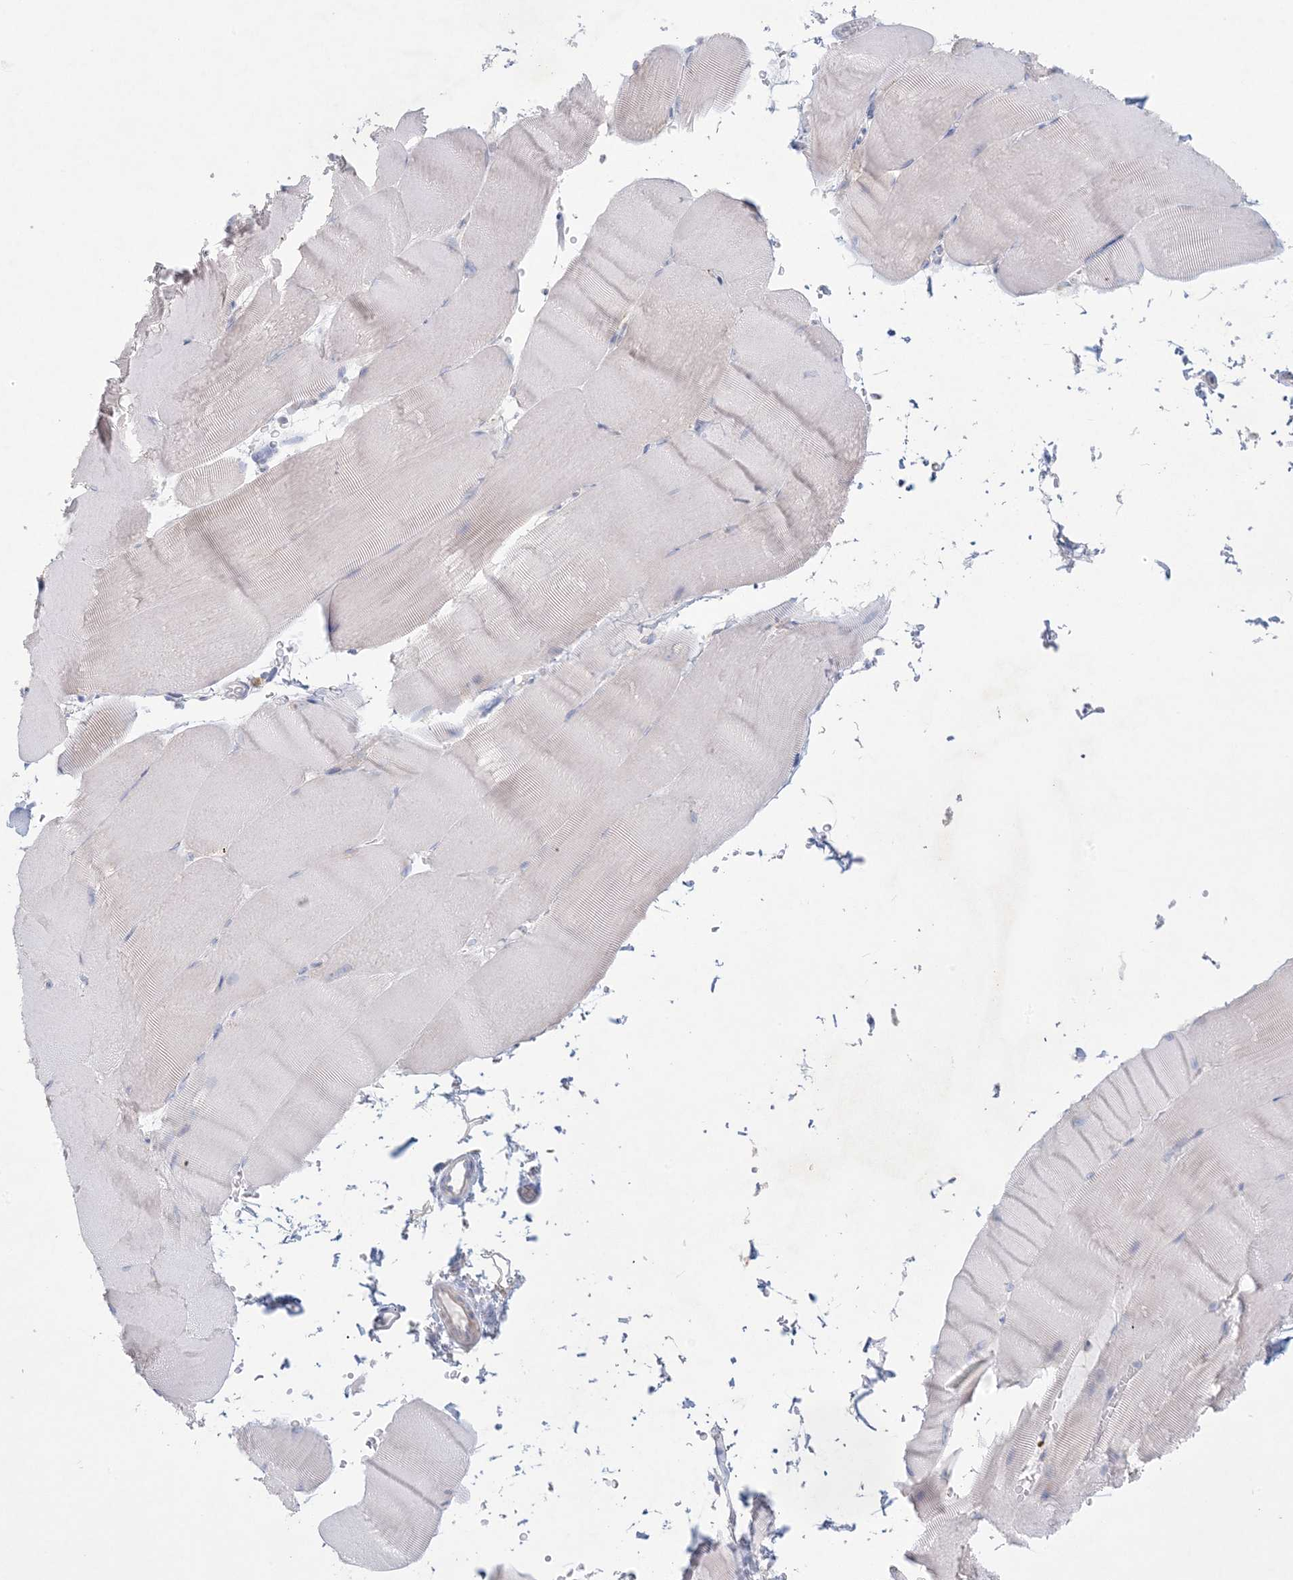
{"staining": {"intensity": "negative", "quantity": "none", "location": "none"}, "tissue": "skeletal muscle", "cell_type": "Myocytes", "image_type": "normal", "snomed": [{"axis": "morphology", "description": "Normal tissue, NOS"}, {"axis": "topography", "description": "Skeletal muscle"}, {"axis": "topography", "description": "Parathyroid gland"}], "caption": "Immunohistochemical staining of unremarkable human skeletal muscle shows no significant staining in myocytes.", "gene": "KCTD6", "patient": {"sex": "female", "age": 37}}